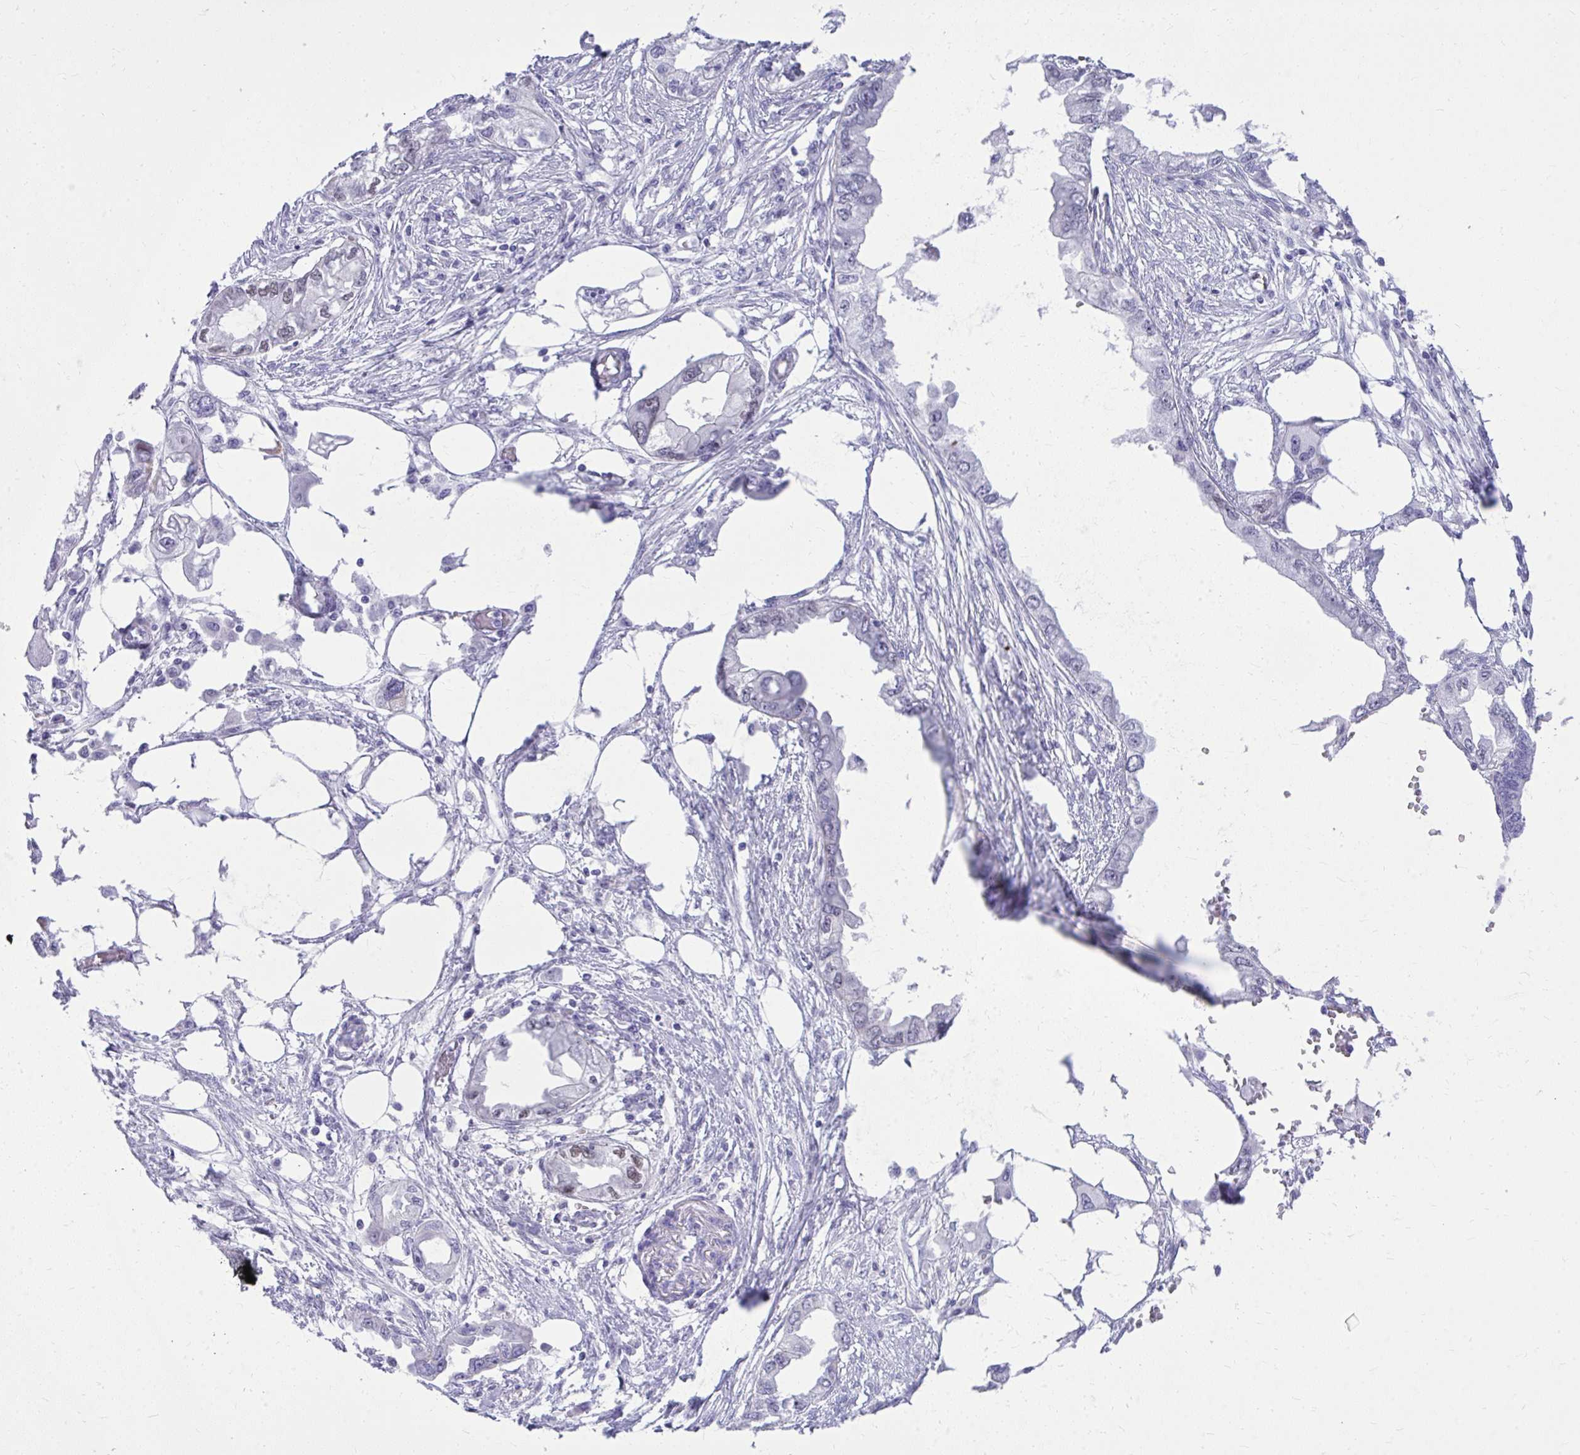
{"staining": {"intensity": "weak", "quantity": "<25%", "location": "nuclear"}, "tissue": "endometrial cancer", "cell_type": "Tumor cells", "image_type": "cancer", "snomed": [{"axis": "morphology", "description": "Adenocarcinoma, NOS"}, {"axis": "morphology", "description": "Adenocarcinoma, metastatic, NOS"}, {"axis": "topography", "description": "Adipose tissue"}, {"axis": "topography", "description": "Endometrium"}], "caption": "A micrograph of human adenocarcinoma (endometrial) is negative for staining in tumor cells.", "gene": "RALYL", "patient": {"sex": "female", "age": 67}}